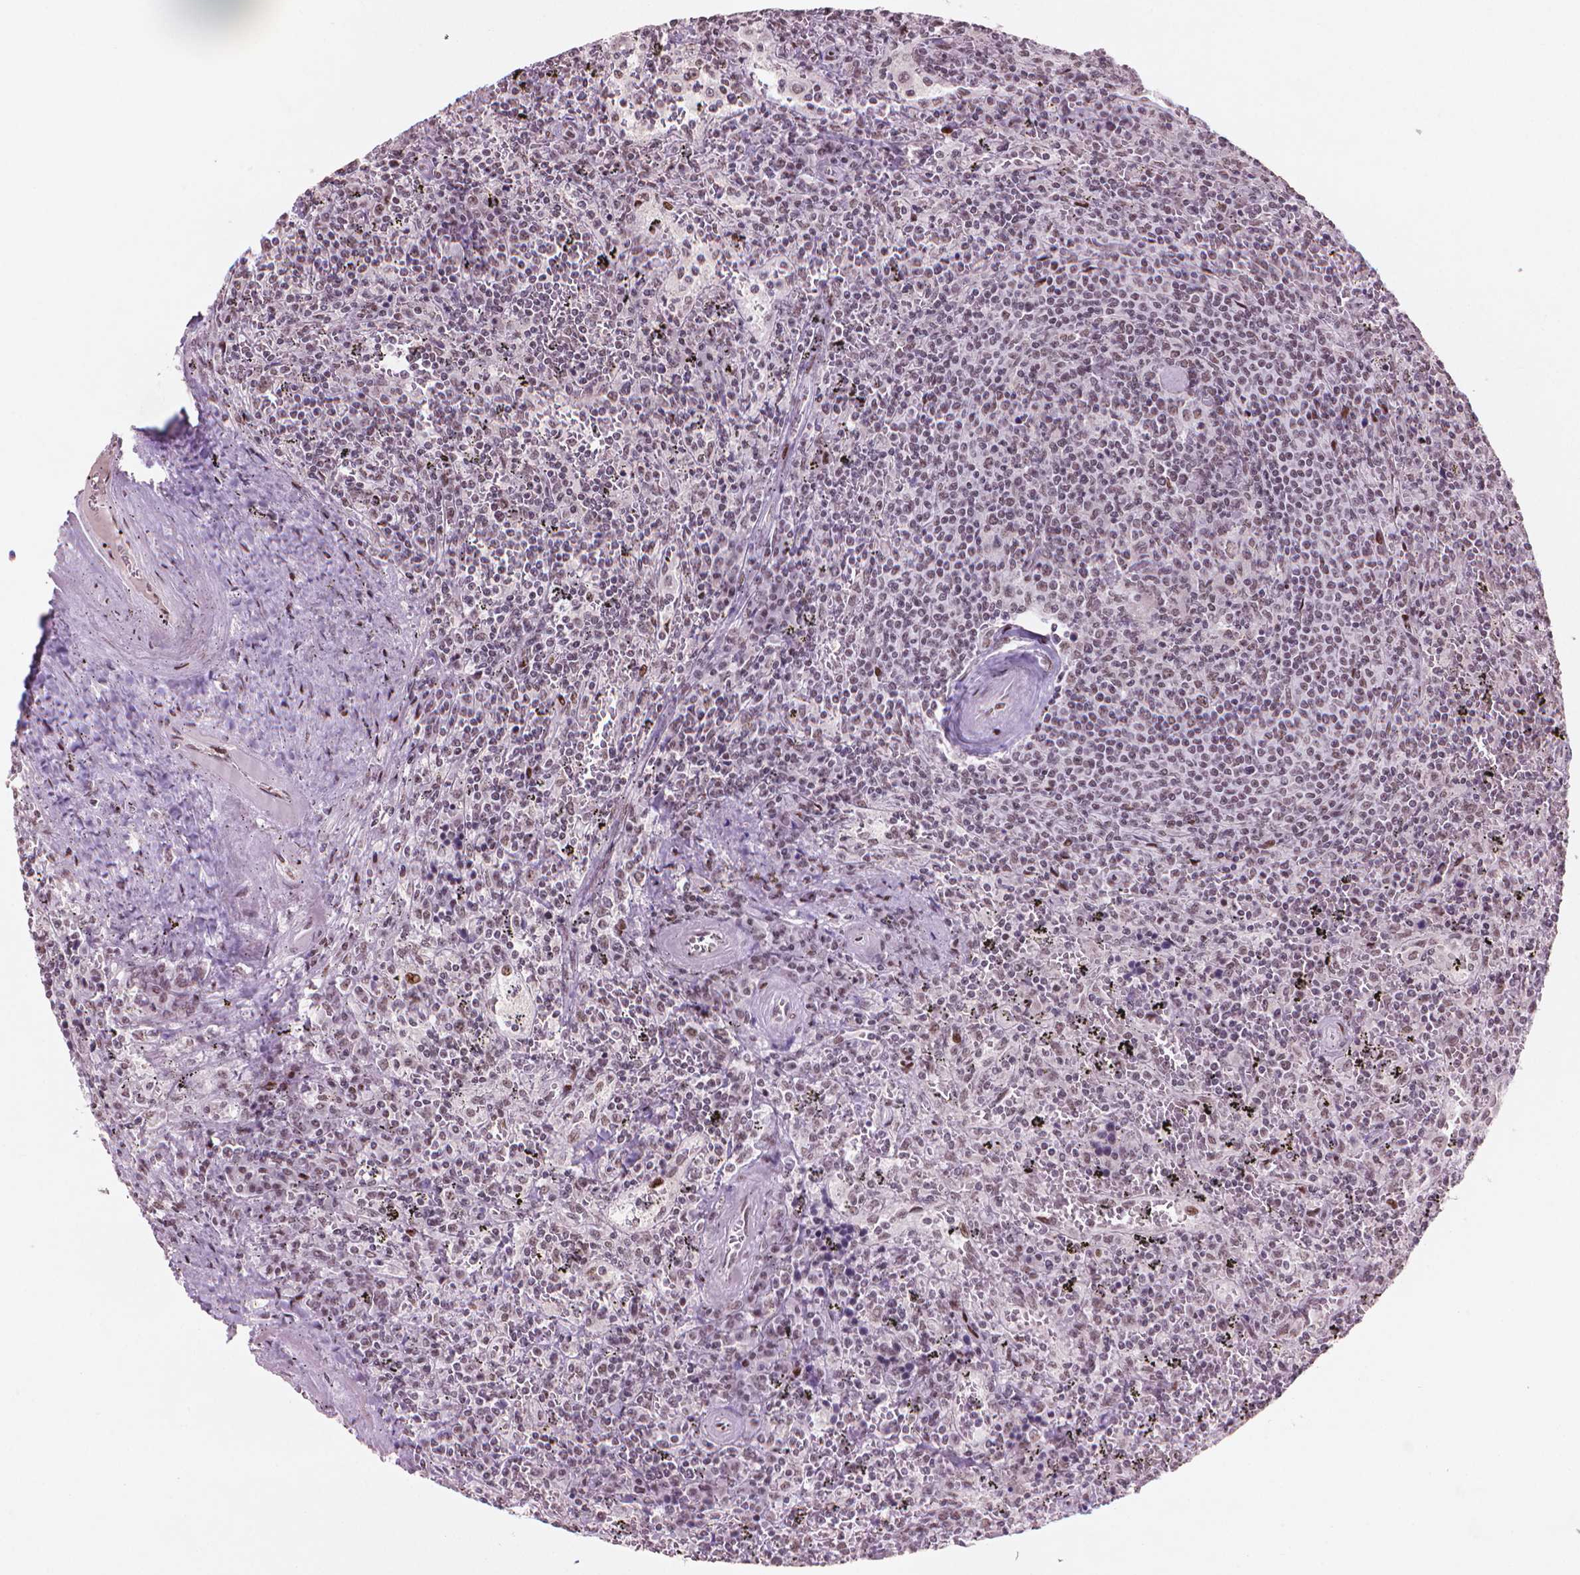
{"staining": {"intensity": "weak", "quantity": "<25%", "location": "nuclear"}, "tissue": "lymphoma", "cell_type": "Tumor cells", "image_type": "cancer", "snomed": [{"axis": "morphology", "description": "Malignant lymphoma, non-Hodgkin's type, Low grade"}, {"axis": "topography", "description": "Spleen"}], "caption": "This is an immunohistochemistry image of lymphoma. There is no staining in tumor cells.", "gene": "HES7", "patient": {"sex": "male", "age": 62}}